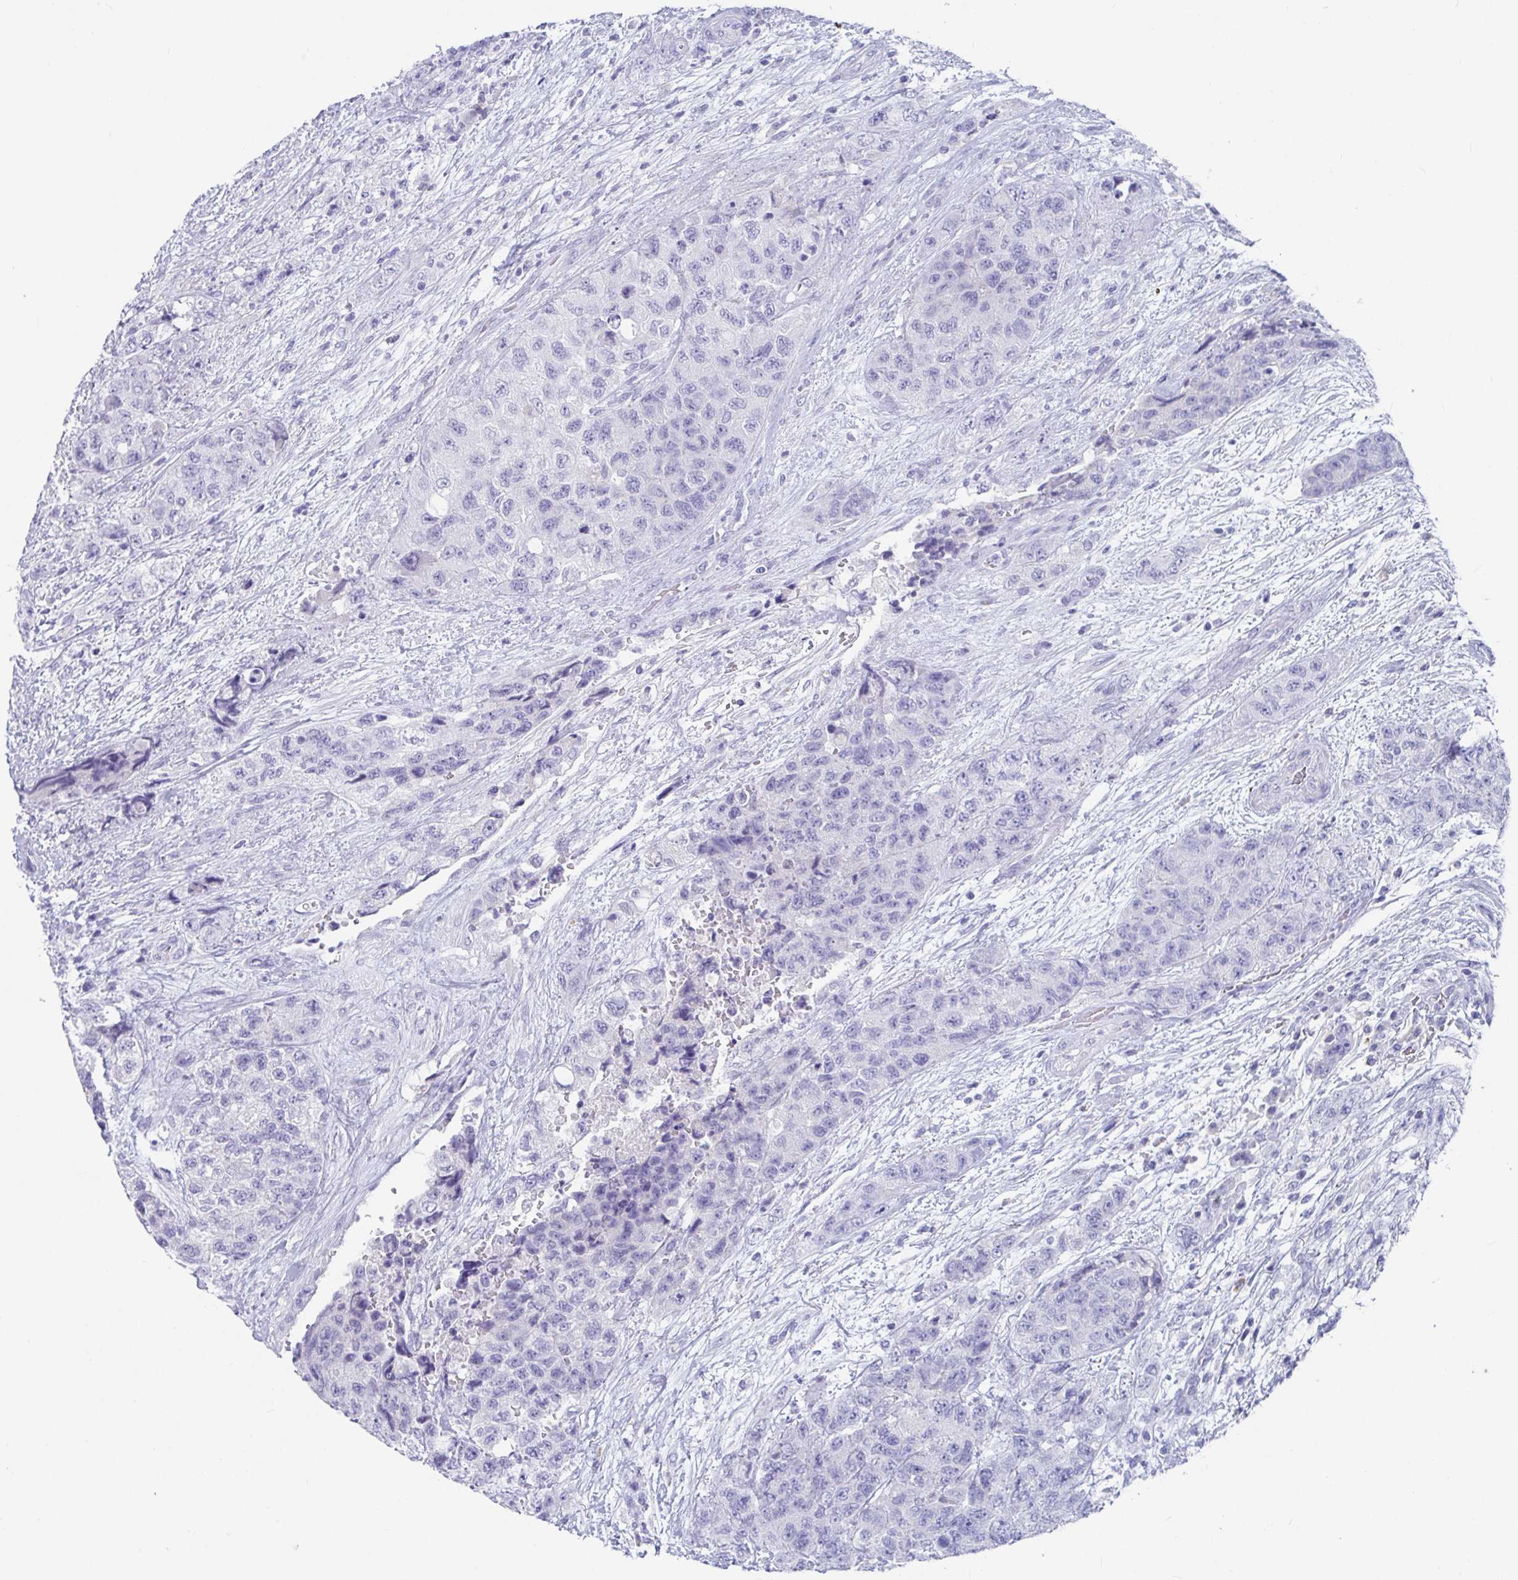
{"staining": {"intensity": "negative", "quantity": "none", "location": "none"}, "tissue": "urothelial cancer", "cell_type": "Tumor cells", "image_type": "cancer", "snomed": [{"axis": "morphology", "description": "Urothelial carcinoma, High grade"}, {"axis": "topography", "description": "Urinary bladder"}], "caption": "A histopathology image of human urothelial cancer is negative for staining in tumor cells.", "gene": "PLA2G1B", "patient": {"sex": "female", "age": 78}}